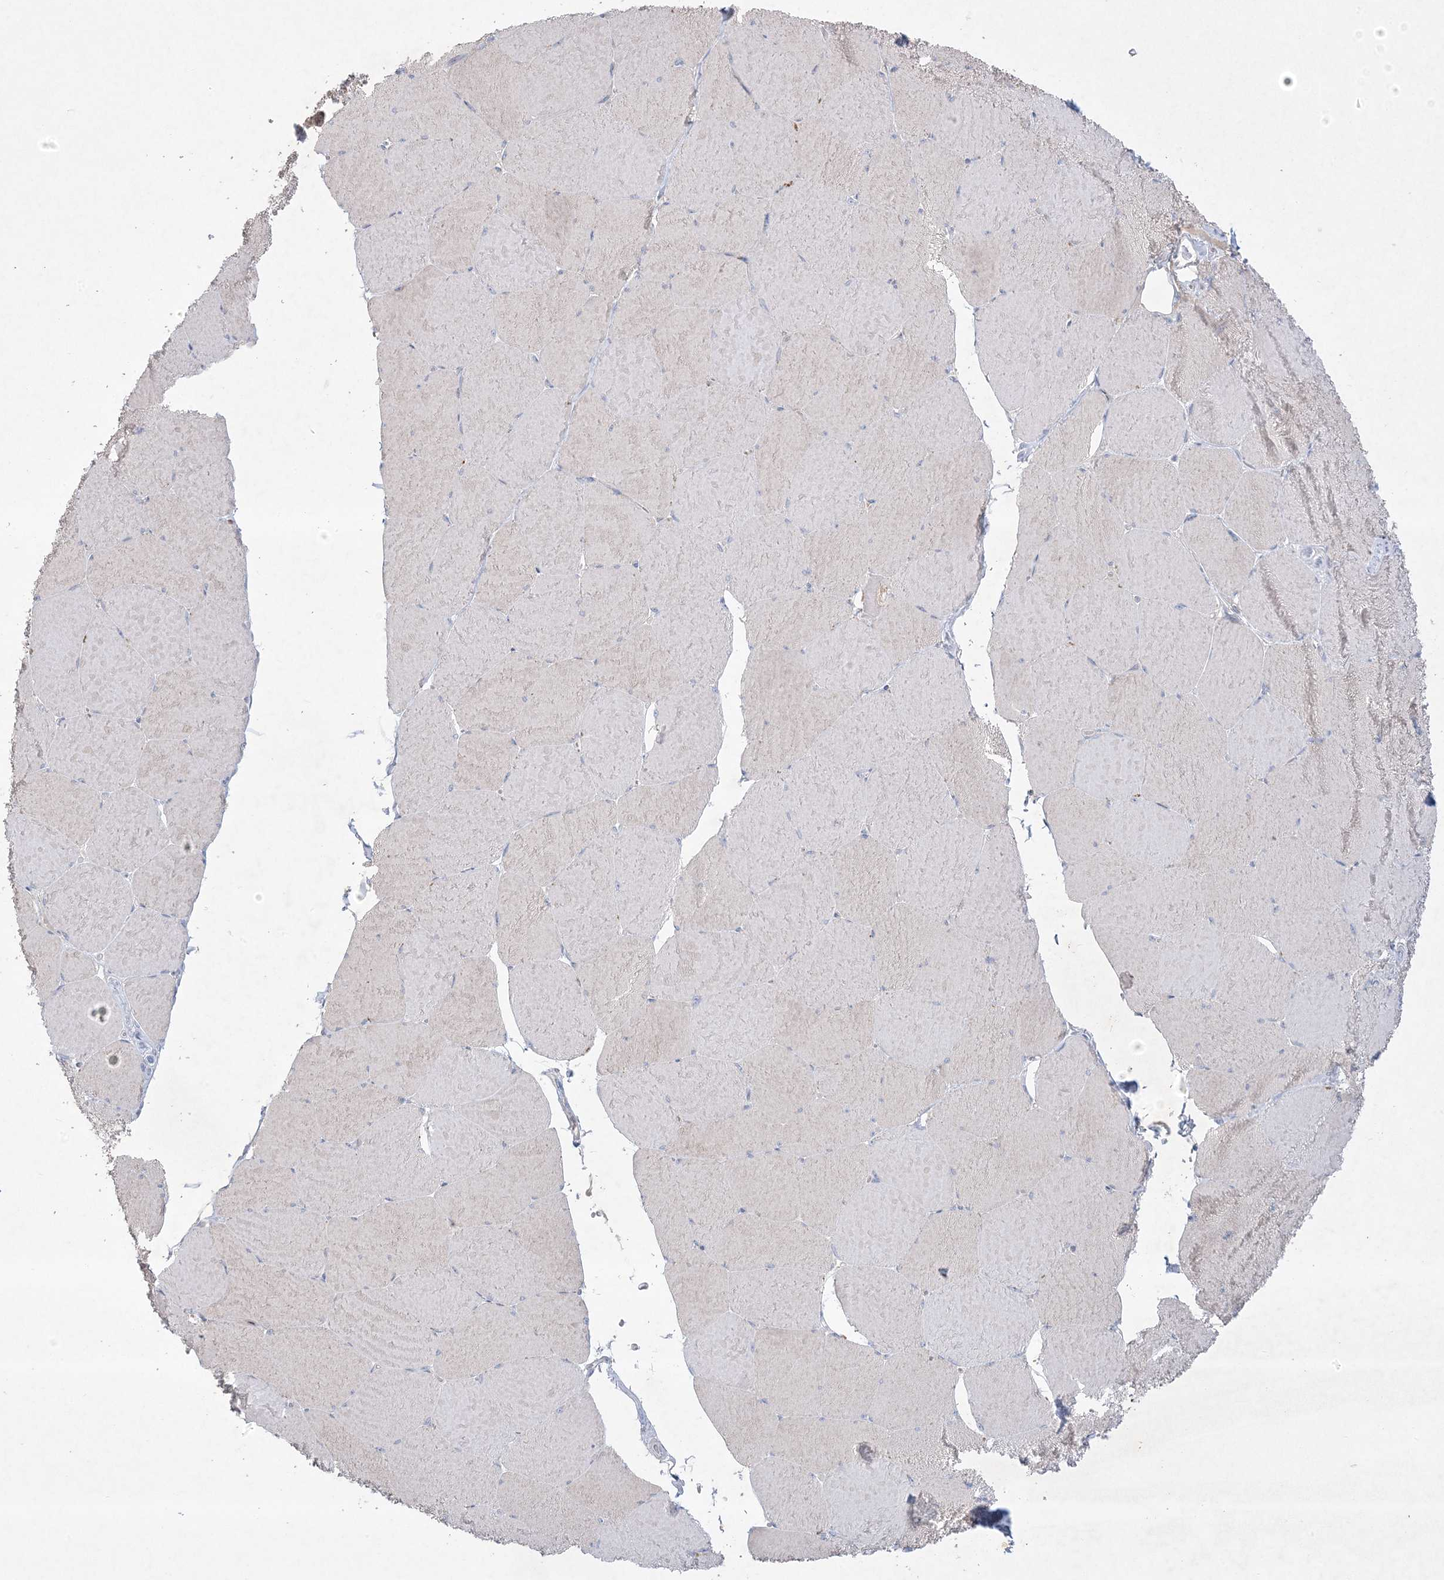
{"staining": {"intensity": "negative", "quantity": "none", "location": "none"}, "tissue": "skeletal muscle", "cell_type": "Myocytes", "image_type": "normal", "snomed": [{"axis": "morphology", "description": "Normal tissue, NOS"}, {"axis": "topography", "description": "Skeletal muscle"}, {"axis": "topography", "description": "Head-Neck"}], "caption": "Immunohistochemistry of benign human skeletal muscle demonstrates no expression in myocytes.", "gene": "KCTD6", "patient": {"sex": "male", "age": 66}}